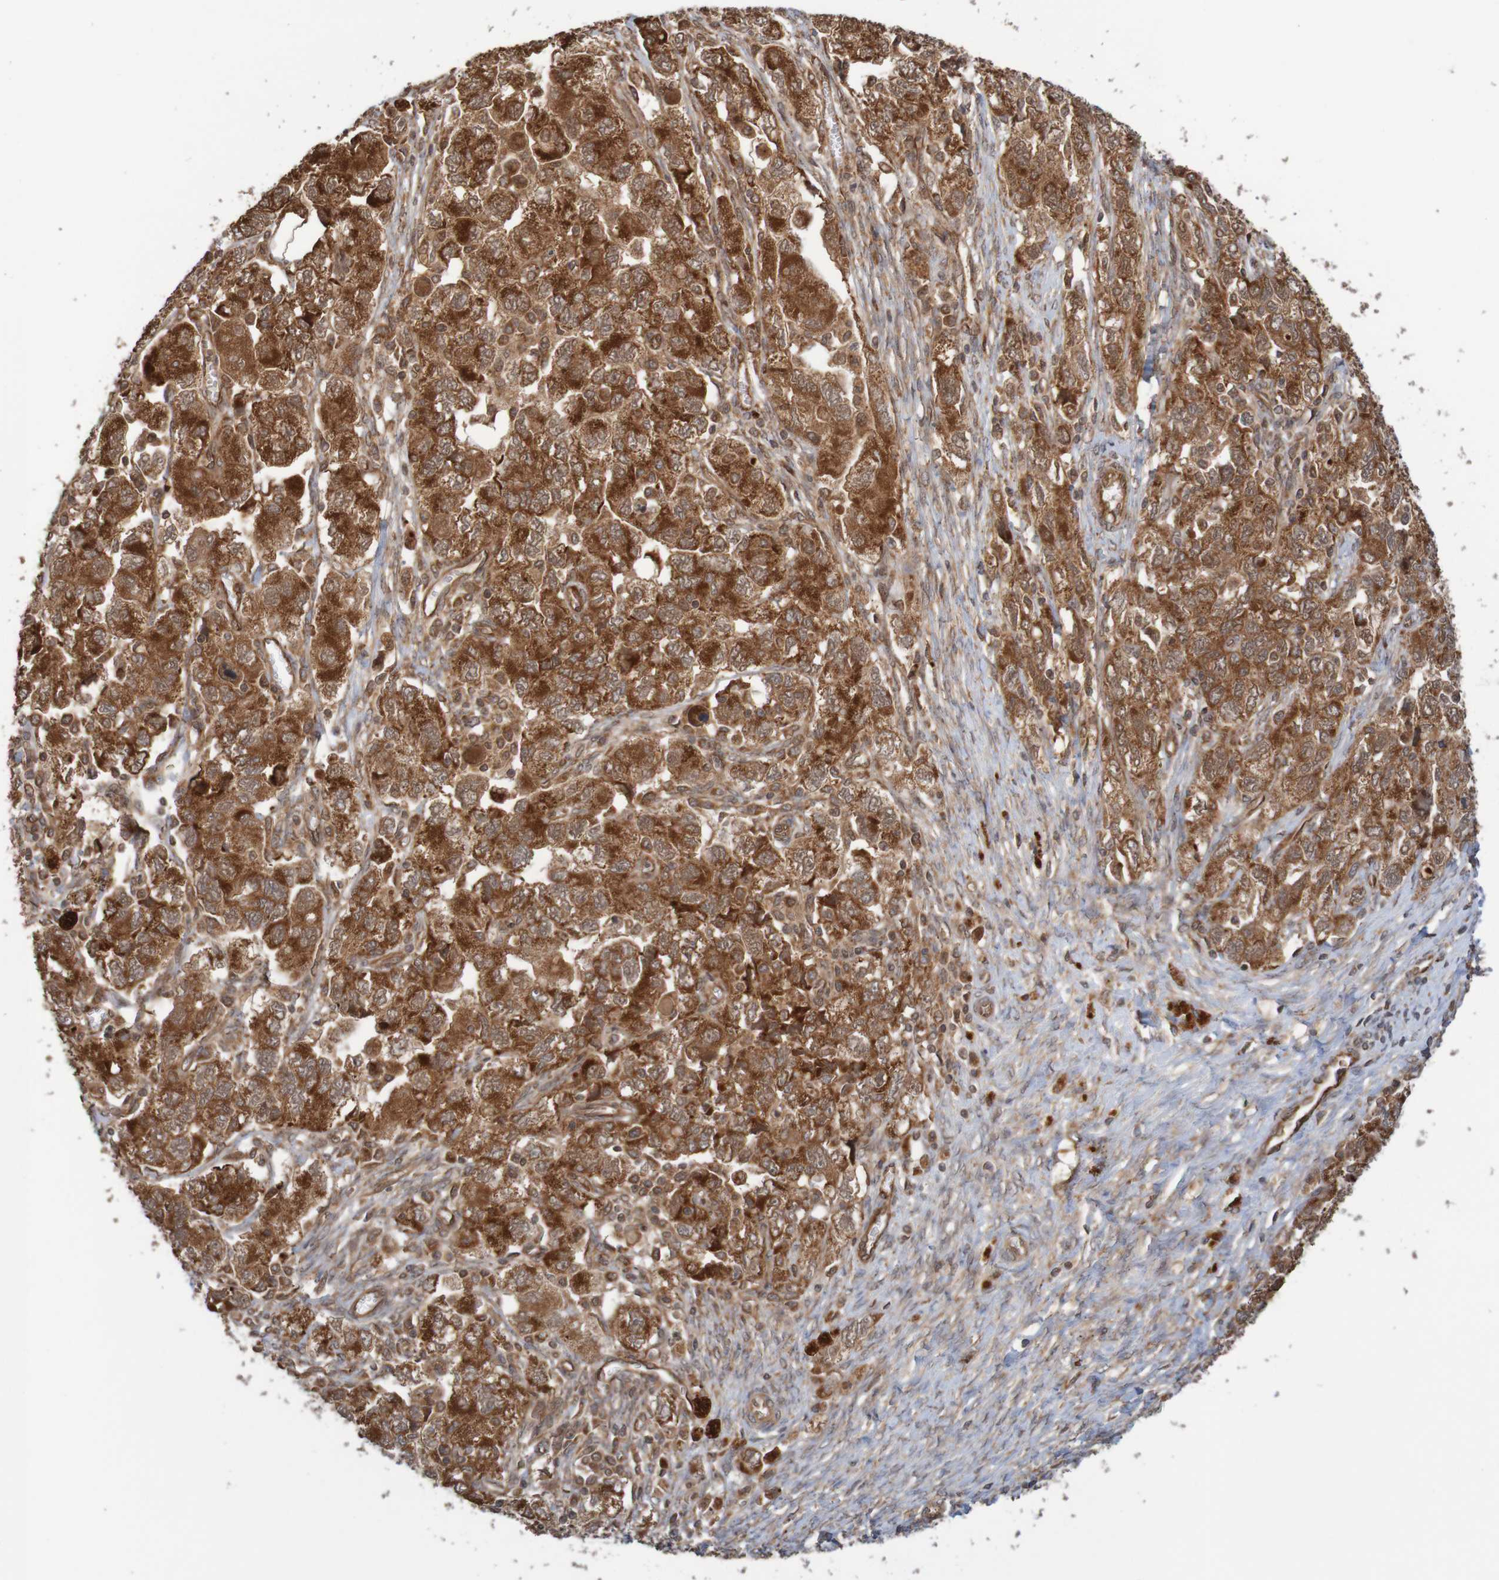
{"staining": {"intensity": "strong", "quantity": ">75%", "location": "cytoplasmic/membranous"}, "tissue": "ovarian cancer", "cell_type": "Tumor cells", "image_type": "cancer", "snomed": [{"axis": "morphology", "description": "Carcinoma, NOS"}, {"axis": "morphology", "description": "Cystadenocarcinoma, serous, NOS"}, {"axis": "topography", "description": "Ovary"}], "caption": "Protein analysis of ovarian cancer tissue reveals strong cytoplasmic/membranous expression in about >75% of tumor cells.", "gene": "MRPL52", "patient": {"sex": "female", "age": 69}}